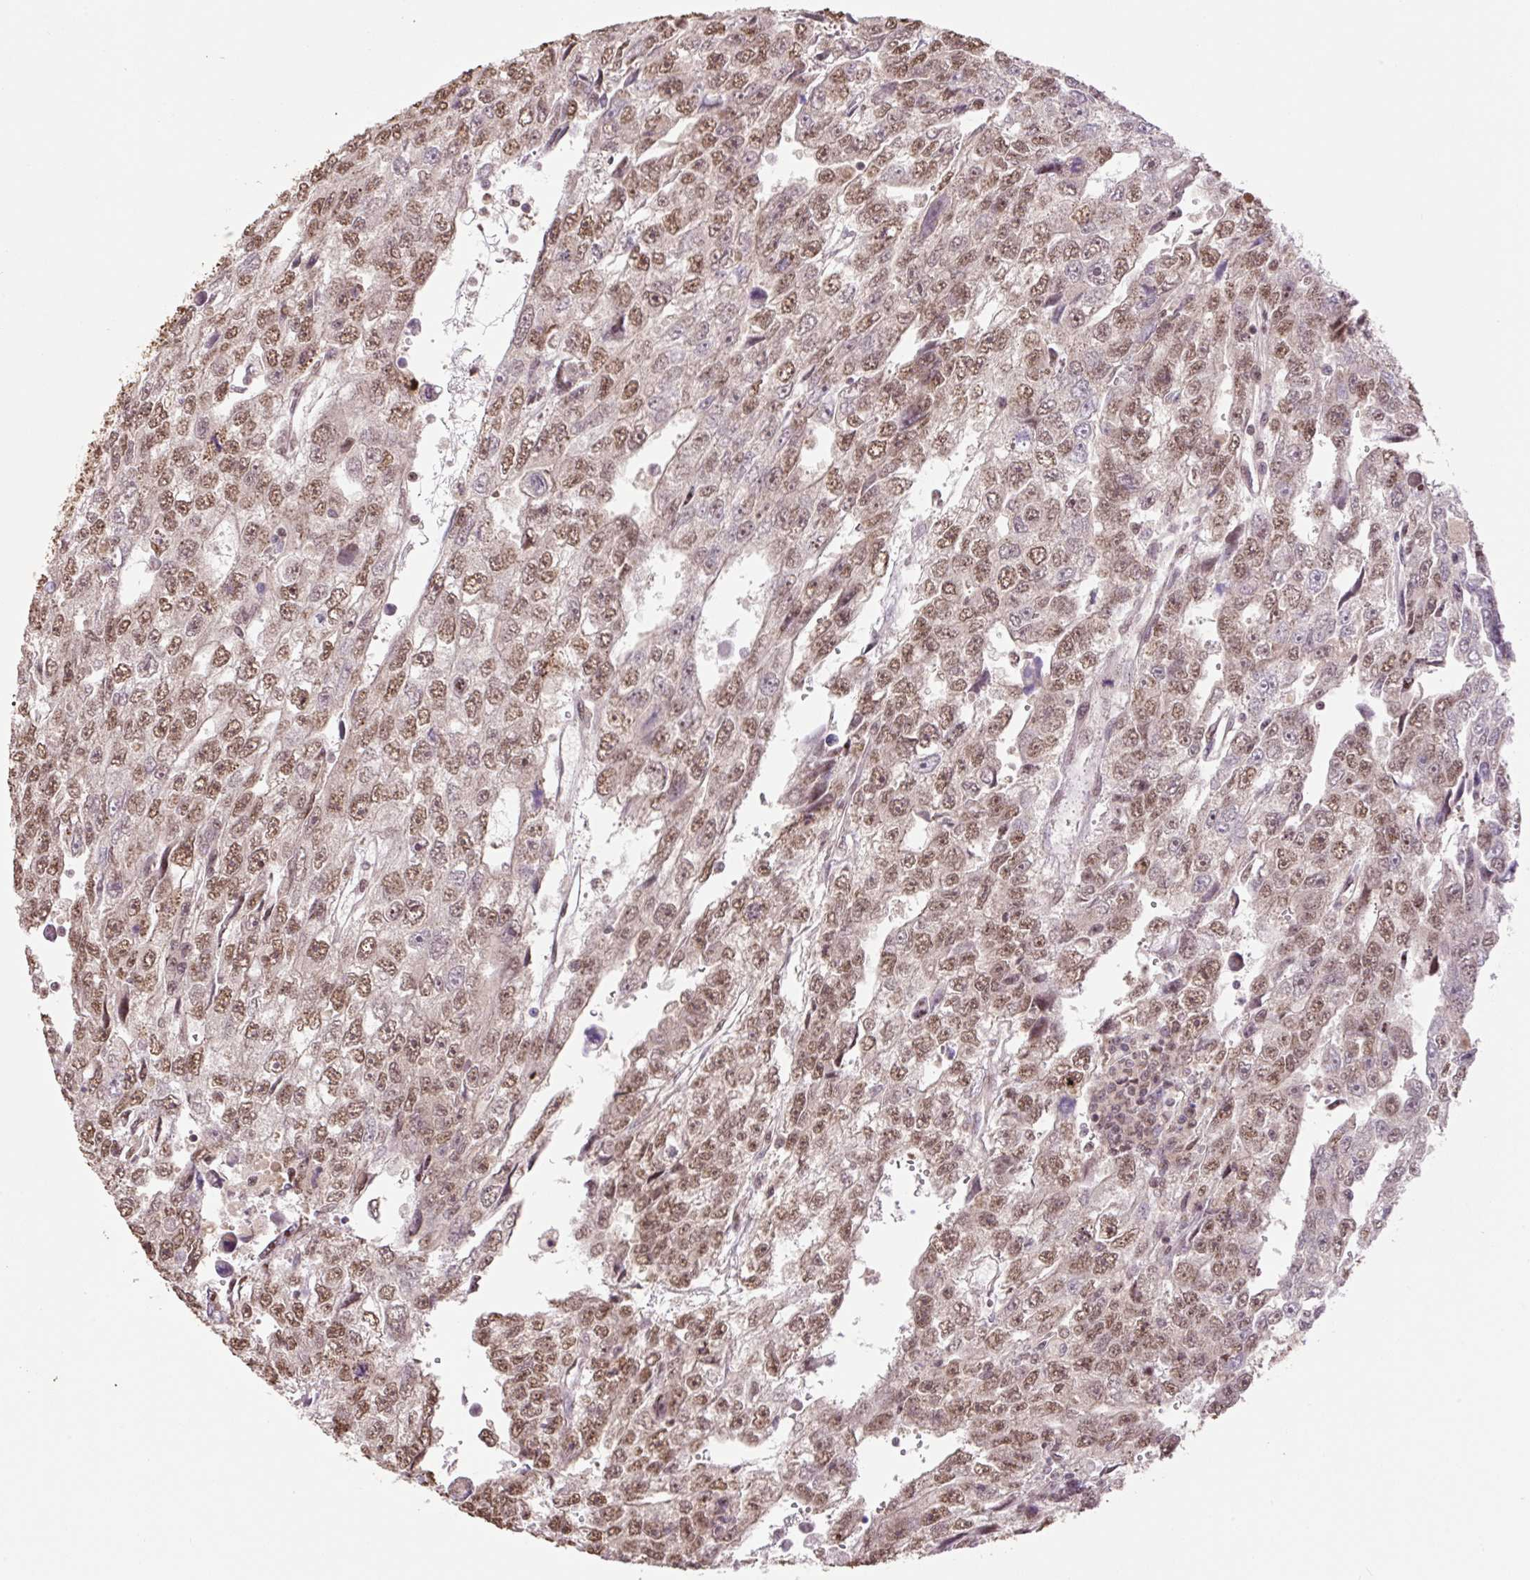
{"staining": {"intensity": "moderate", "quantity": ">75%", "location": "nuclear"}, "tissue": "testis cancer", "cell_type": "Tumor cells", "image_type": "cancer", "snomed": [{"axis": "morphology", "description": "Carcinoma, Embryonal, NOS"}, {"axis": "topography", "description": "Testis"}], "caption": "This image shows immunohistochemistry (IHC) staining of human testis cancer, with medium moderate nuclear positivity in about >75% of tumor cells.", "gene": "VPS25", "patient": {"sex": "male", "age": 20}}